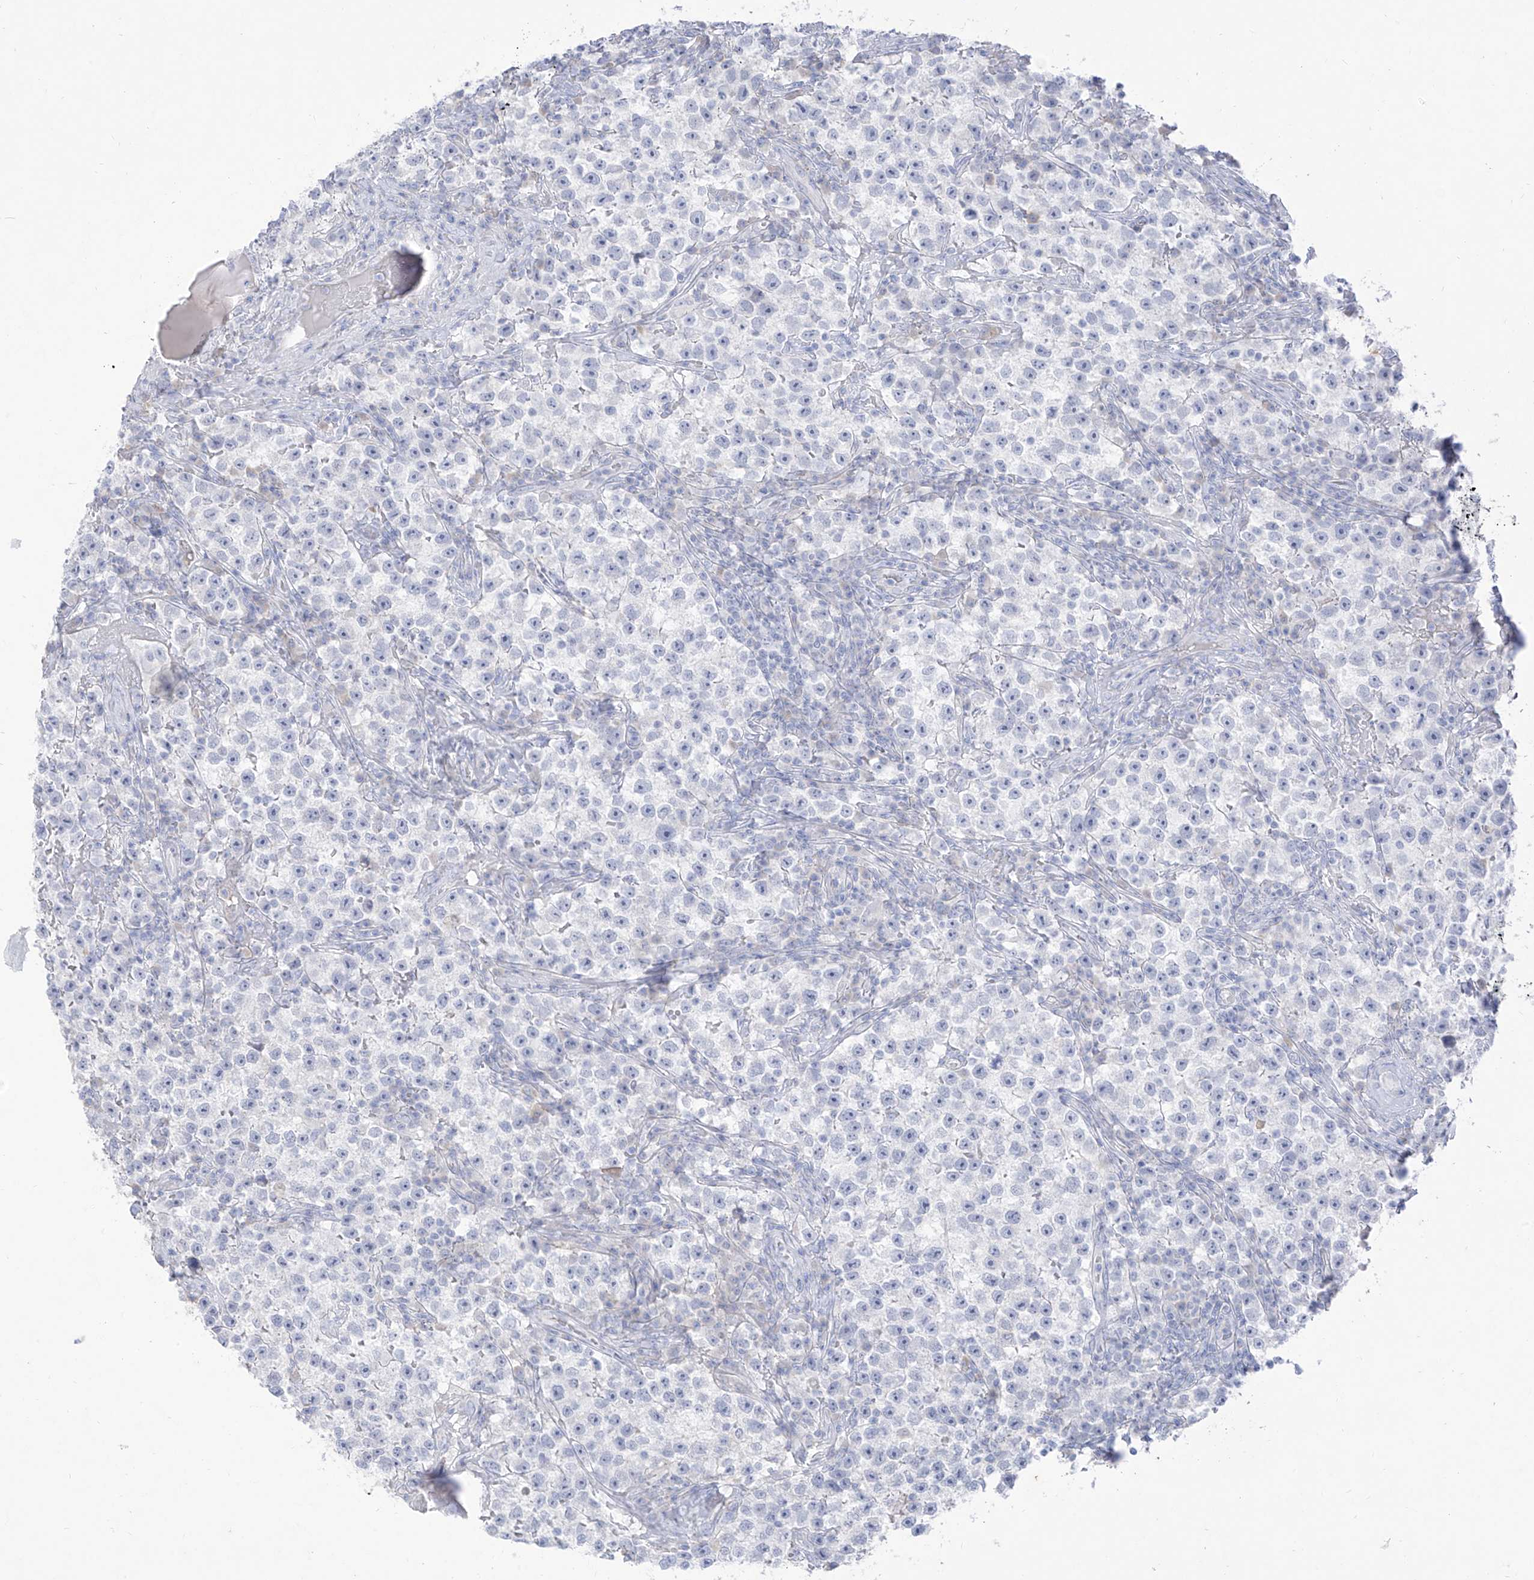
{"staining": {"intensity": "negative", "quantity": "none", "location": "none"}, "tissue": "testis cancer", "cell_type": "Tumor cells", "image_type": "cancer", "snomed": [{"axis": "morphology", "description": "Seminoma, NOS"}, {"axis": "topography", "description": "Testis"}], "caption": "High power microscopy image of an IHC image of testis cancer, revealing no significant staining in tumor cells.", "gene": "TGM4", "patient": {"sex": "male", "age": 22}}